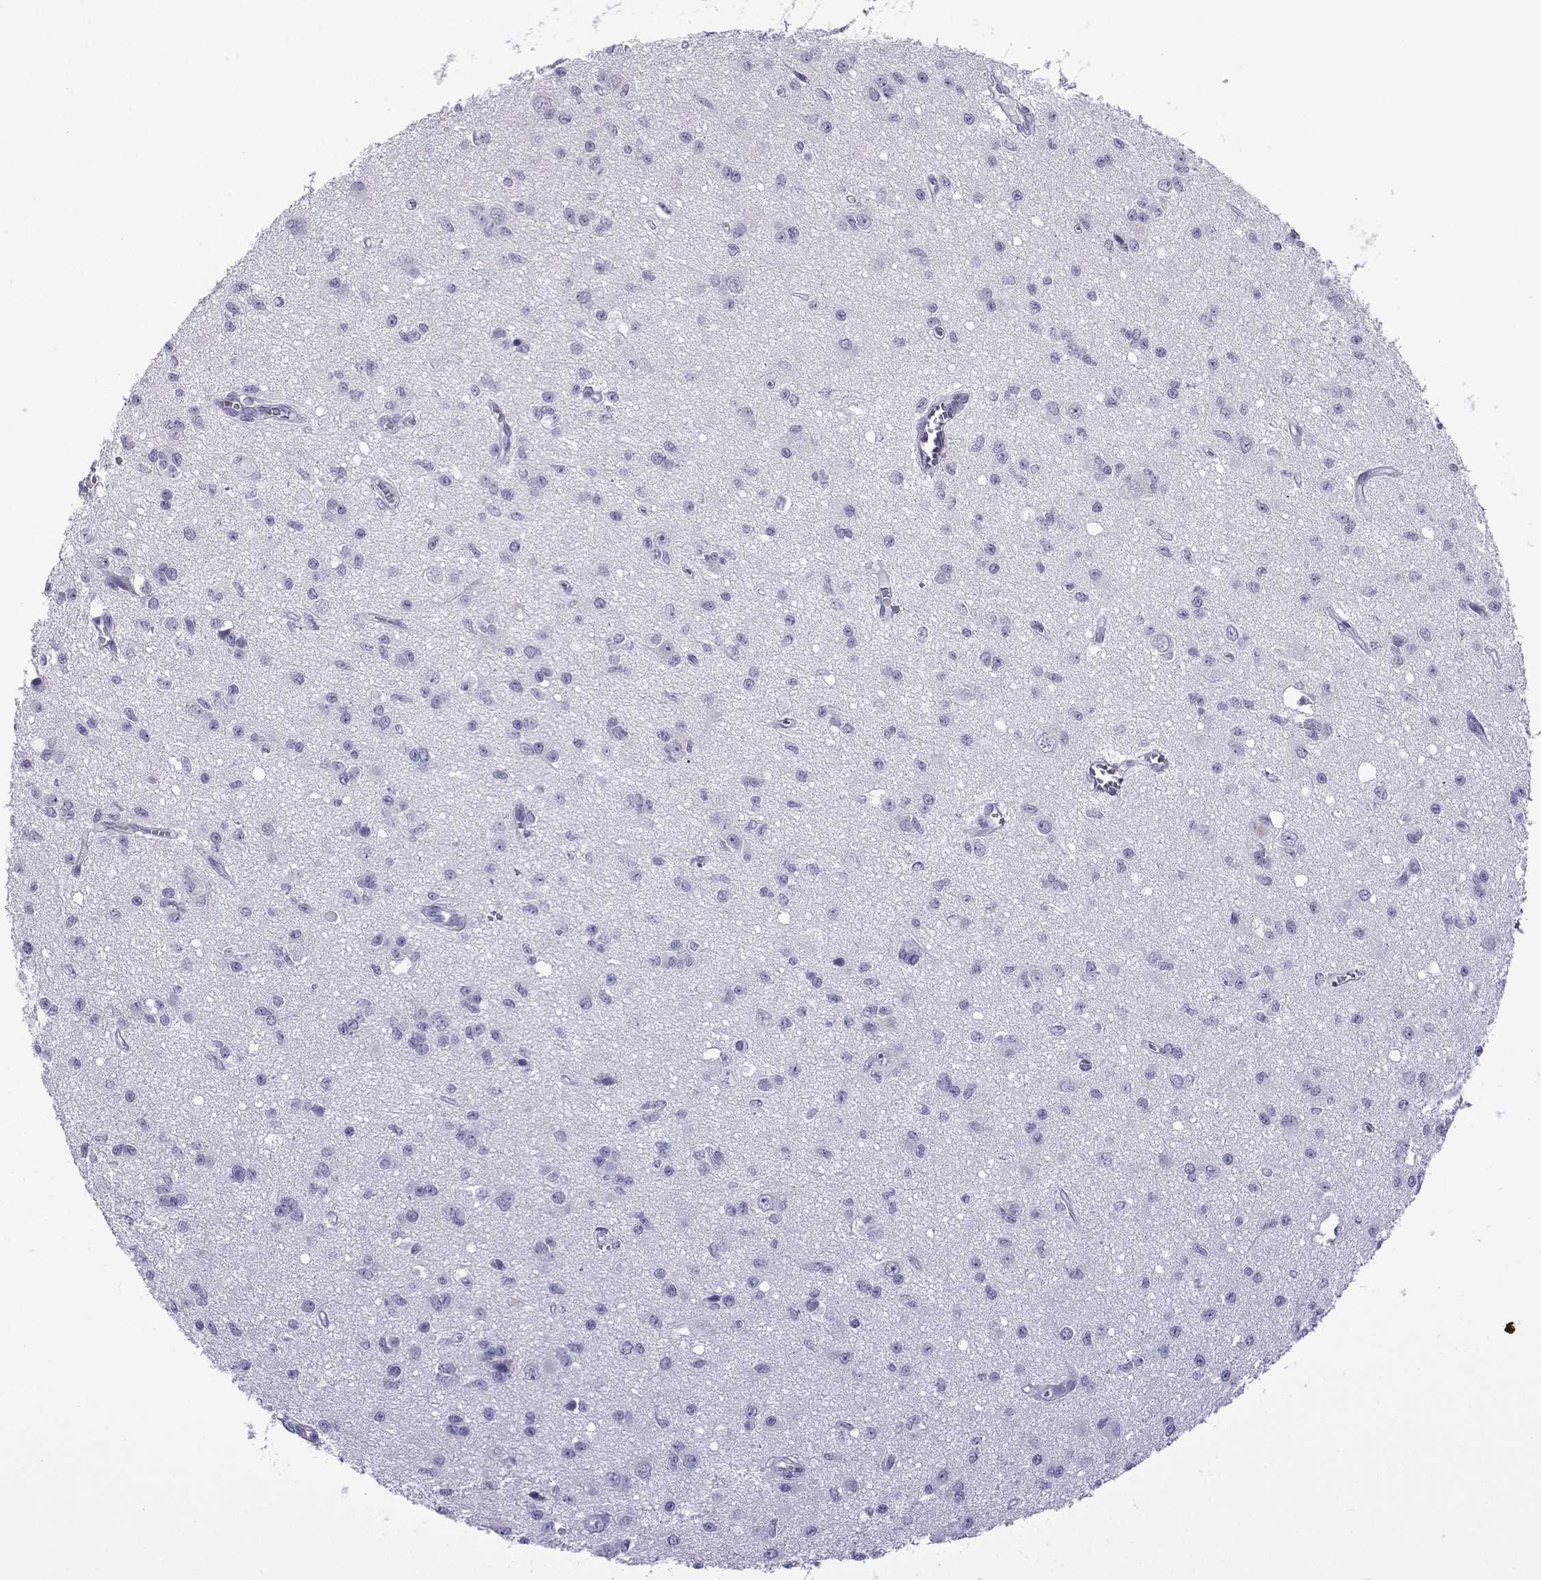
{"staining": {"intensity": "negative", "quantity": "none", "location": "none"}, "tissue": "glioma", "cell_type": "Tumor cells", "image_type": "cancer", "snomed": [{"axis": "morphology", "description": "Glioma, malignant, Low grade"}, {"axis": "topography", "description": "Brain"}], "caption": "Tumor cells are negative for brown protein staining in malignant glioma (low-grade).", "gene": "ACTL7A", "patient": {"sex": "female", "age": 45}}